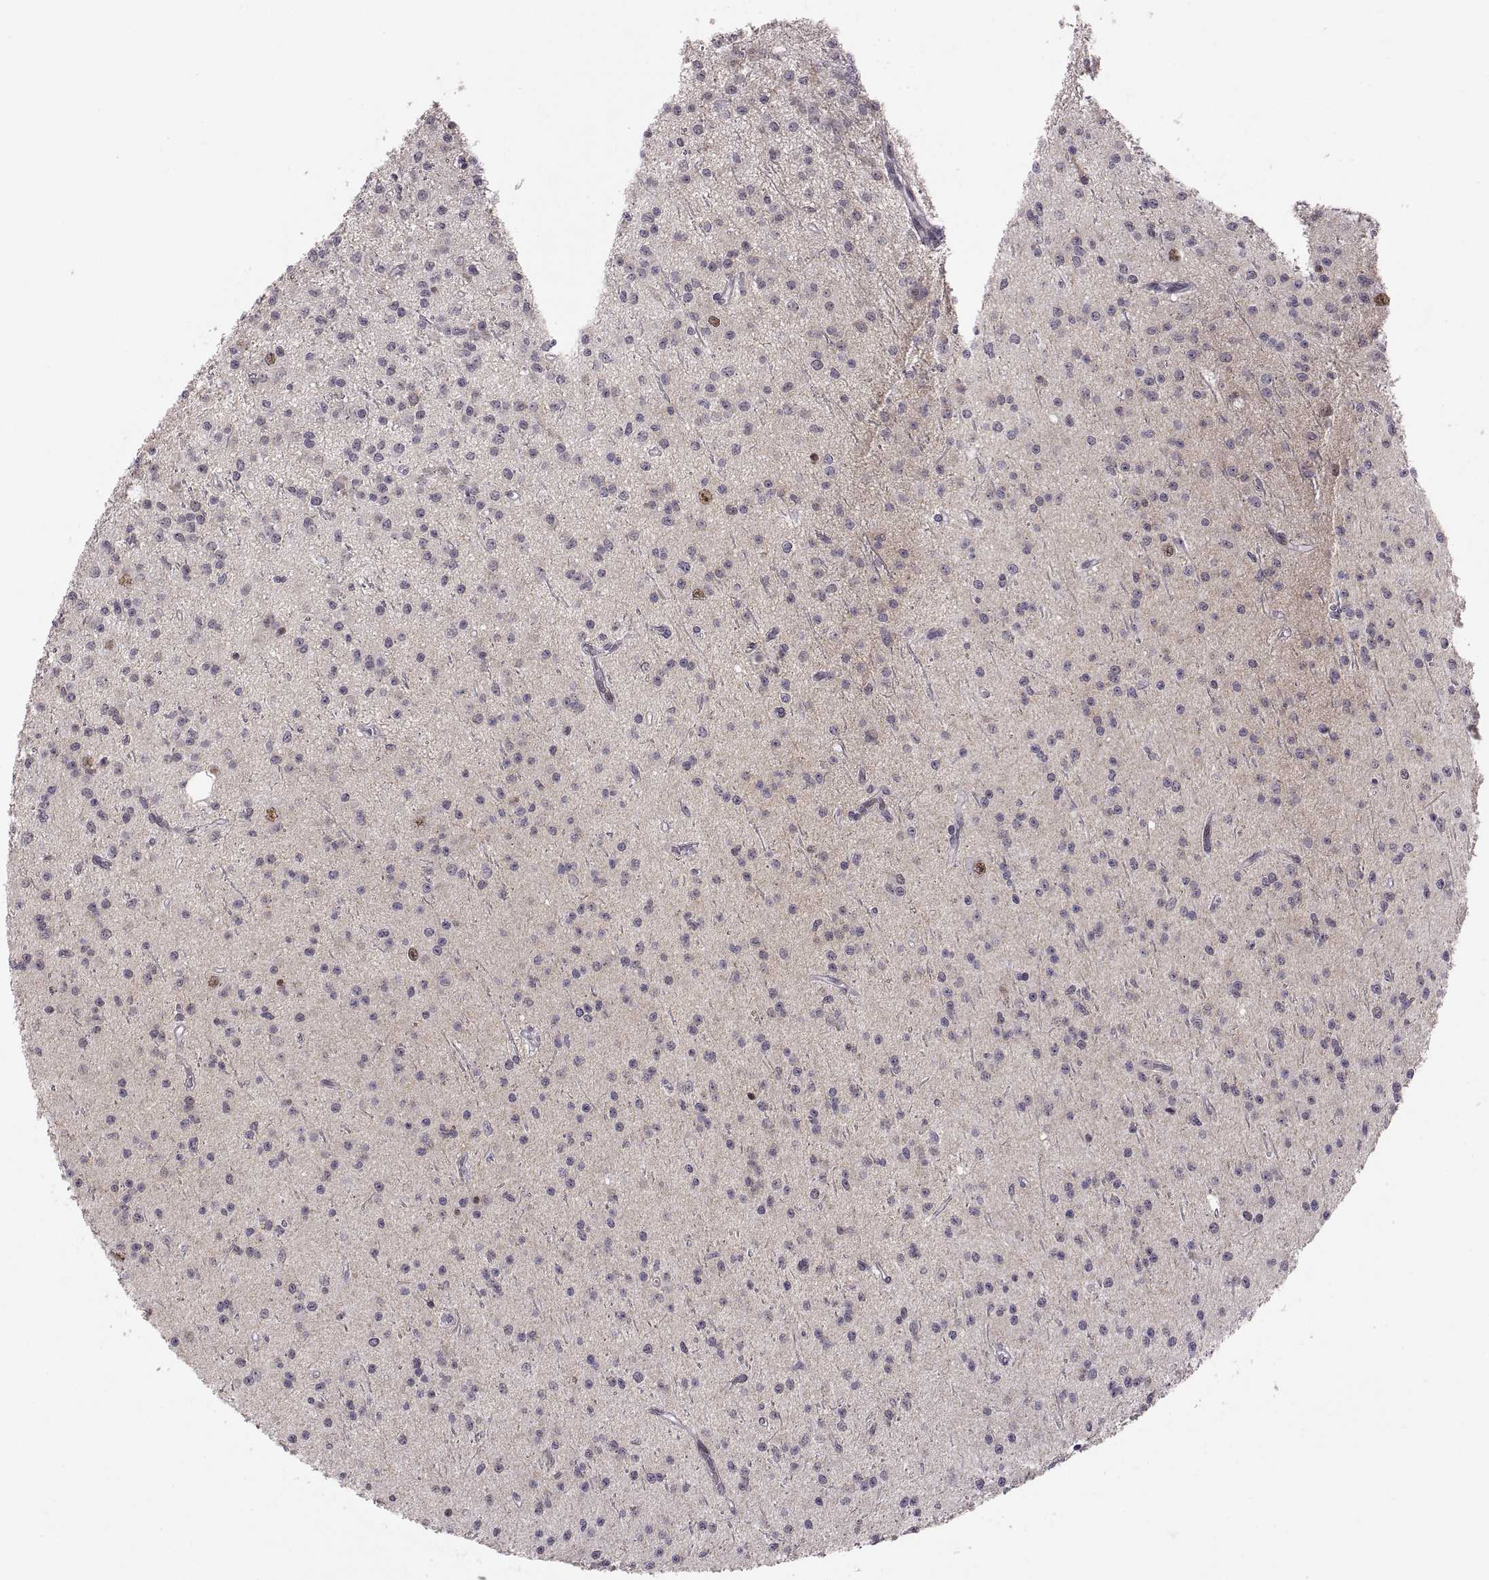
{"staining": {"intensity": "negative", "quantity": "none", "location": "none"}, "tissue": "glioma", "cell_type": "Tumor cells", "image_type": "cancer", "snomed": [{"axis": "morphology", "description": "Glioma, malignant, Low grade"}, {"axis": "topography", "description": "Brain"}], "caption": "Immunohistochemical staining of malignant glioma (low-grade) shows no significant expression in tumor cells. Nuclei are stained in blue.", "gene": "SNAI1", "patient": {"sex": "male", "age": 27}}